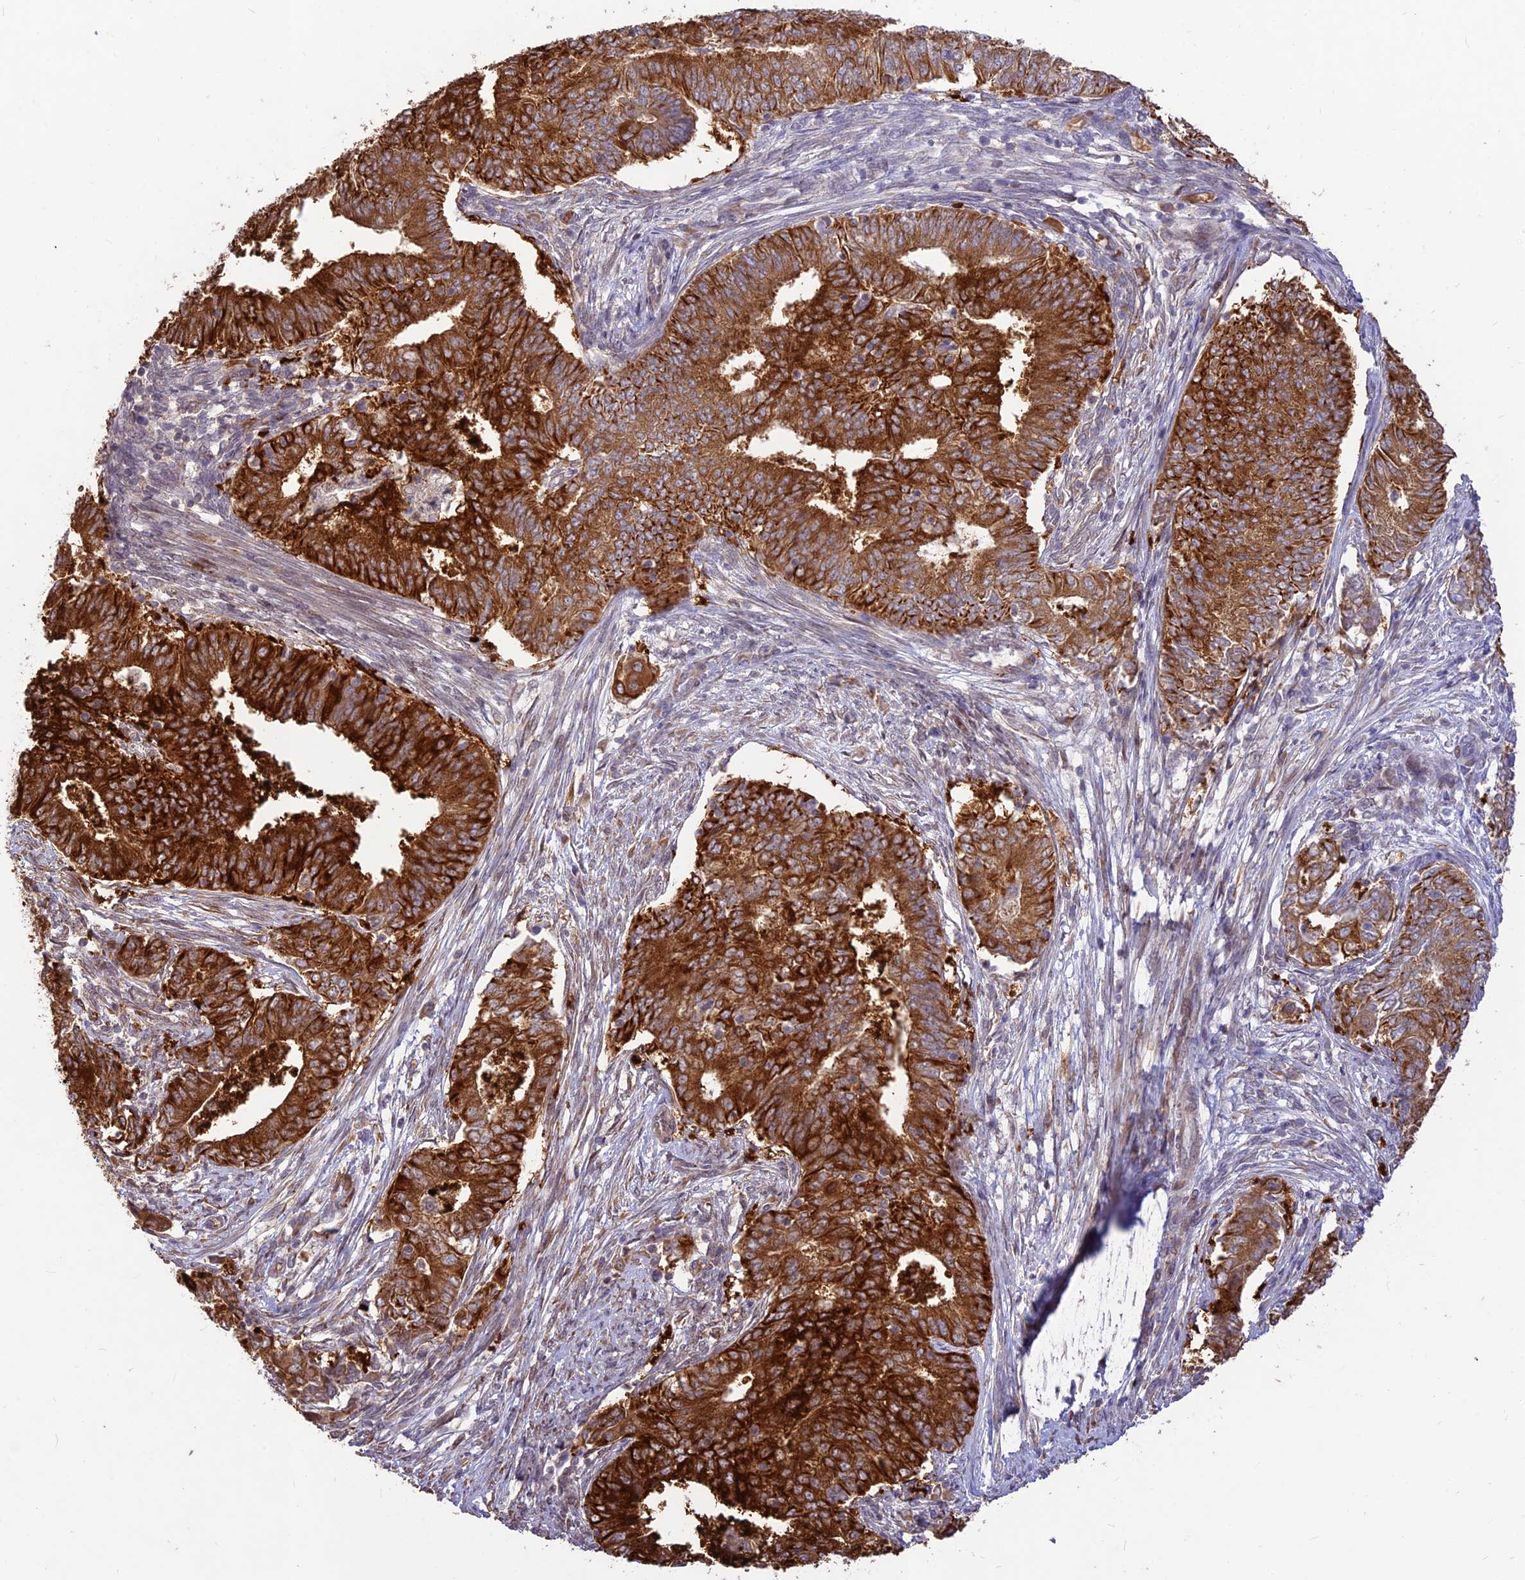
{"staining": {"intensity": "strong", "quantity": ">75%", "location": "cytoplasmic/membranous"}, "tissue": "endometrial cancer", "cell_type": "Tumor cells", "image_type": "cancer", "snomed": [{"axis": "morphology", "description": "Adenocarcinoma, NOS"}, {"axis": "topography", "description": "Endometrium"}], "caption": "The photomicrograph exhibits immunohistochemical staining of endometrial adenocarcinoma. There is strong cytoplasmic/membranous expression is present in about >75% of tumor cells. The staining was performed using DAB, with brown indicating positive protein expression. Nuclei are stained blue with hematoxylin.", "gene": "PPP1R11", "patient": {"sex": "female", "age": 62}}